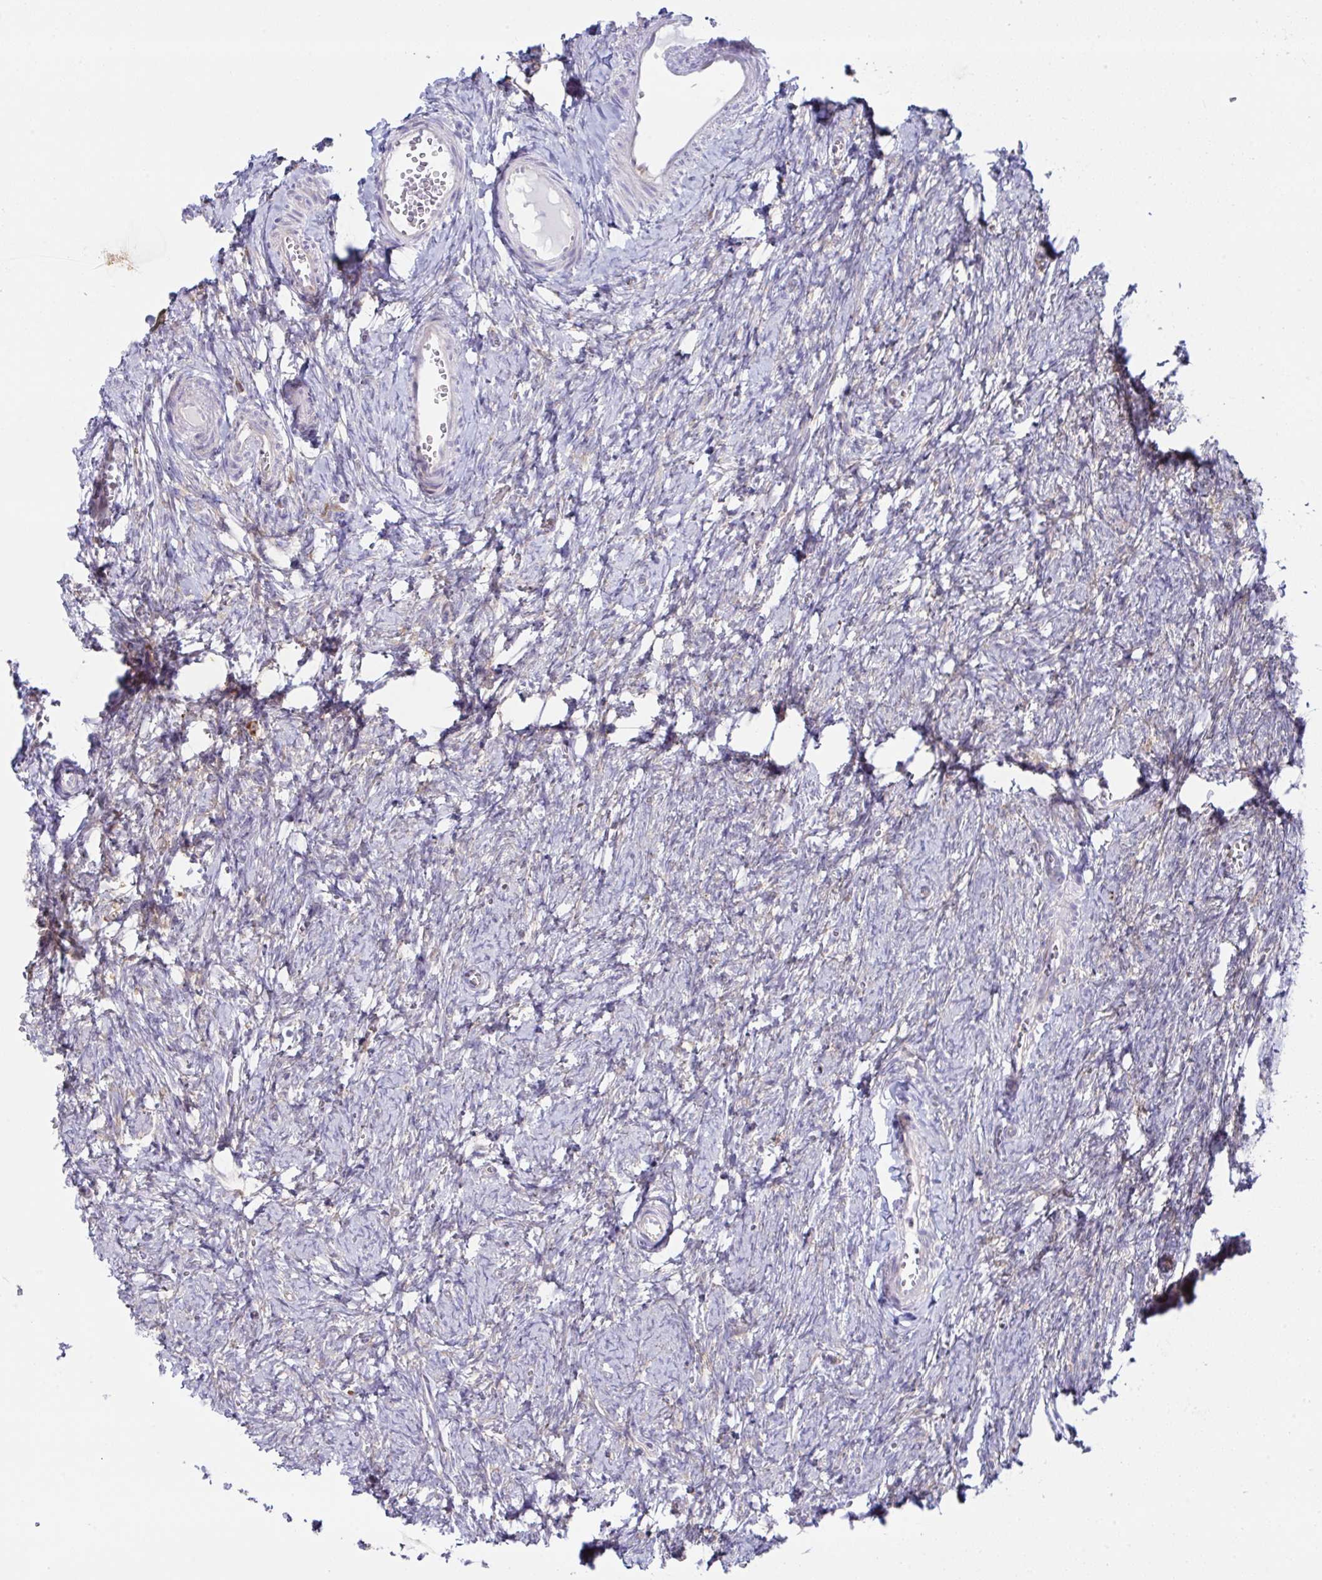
{"staining": {"intensity": "negative", "quantity": "none", "location": "none"}, "tissue": "ovary", "cell_type": "Follicle cells", "image_type": "normal", "snomed": [{"axis": "morphology", "description": "Normal tissue, NOS"}, {"axis": "topography", "description": "Ovary"}], "caption": "Follicle cells show no significant protein positivity in normal ovary.", "gene": "FAU", "patient": {"sex": "female", "age": 41}}